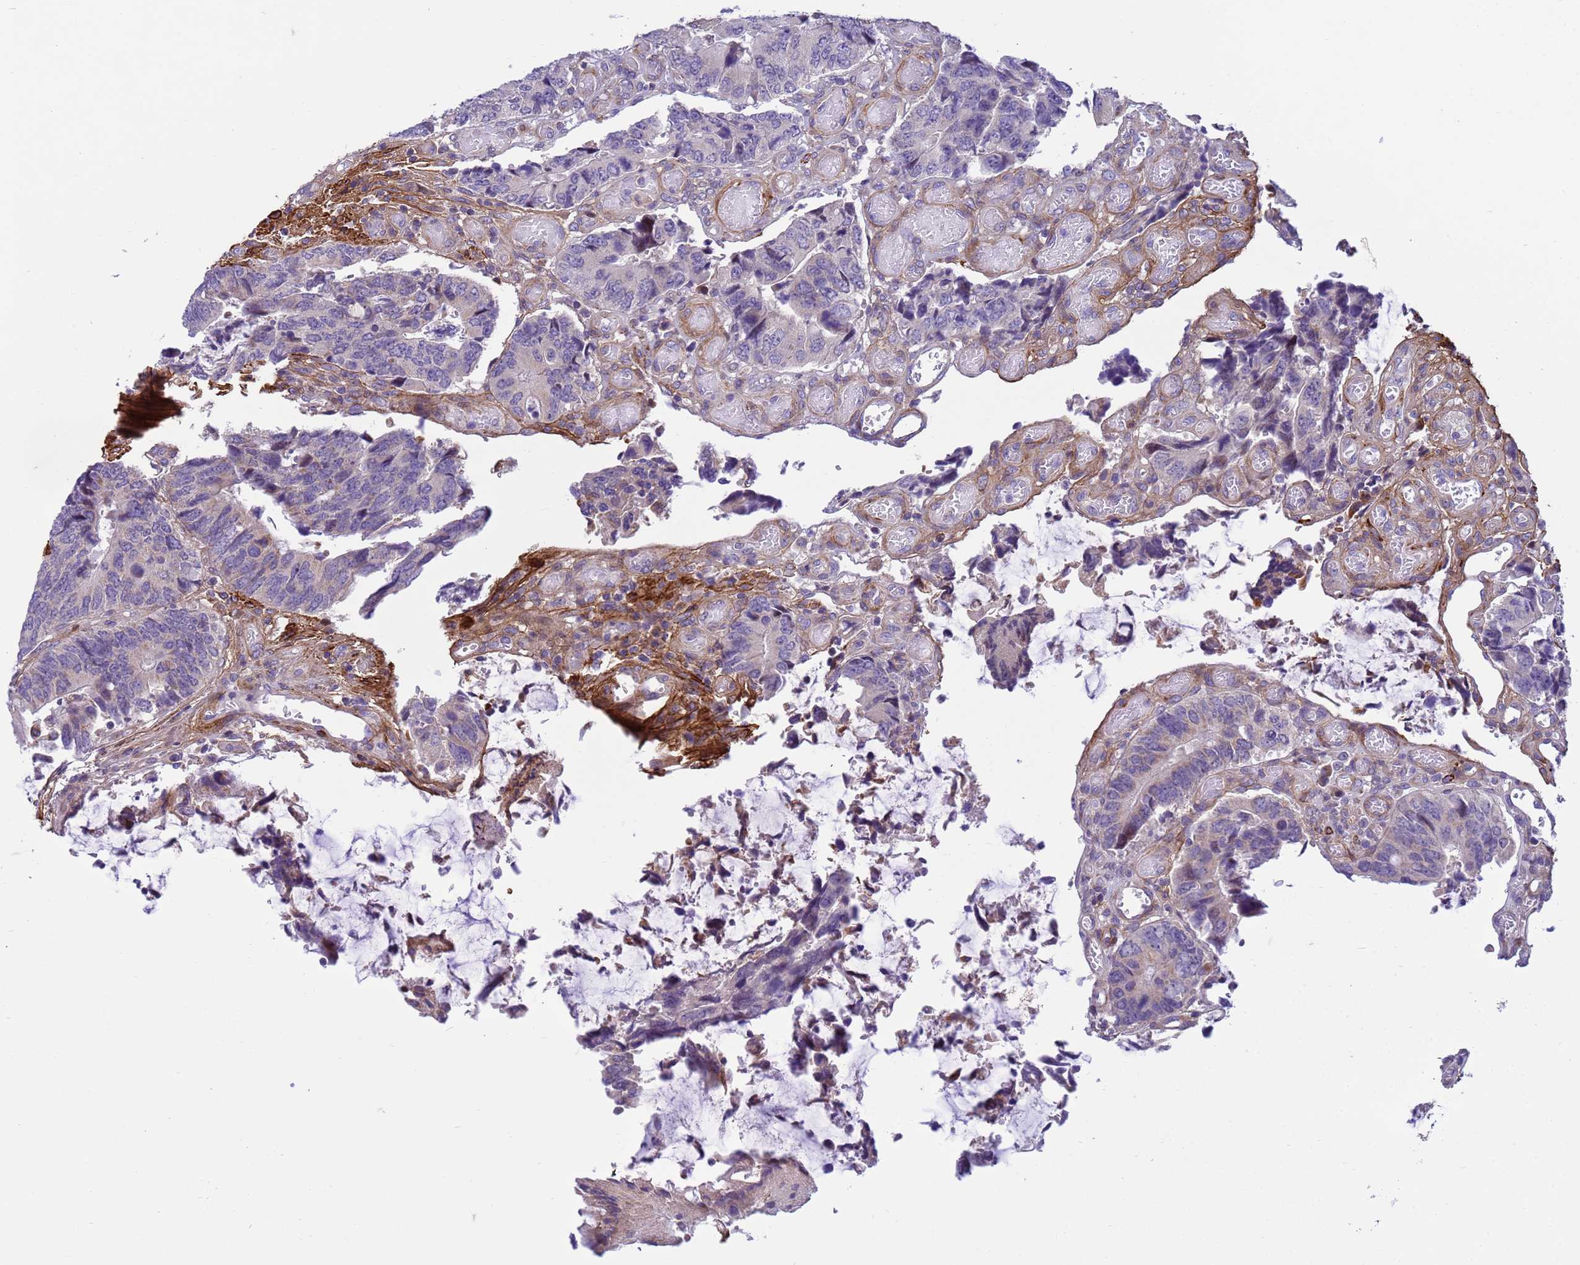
{"staining": {"intensity": "negative", "quantity": "none", "location": "none"}, "tissue": "colorectal cancer", "cell_type": "Tumor cells", "image_type": "cancer", "snomed": [{"axis": "morphology", "description": "Adenocarcinoma, NOS"}, {"axis": "topography", "description": "Colon"}], "caption": "There is no significant expression in tumor cells of colorectal adenocarcinoma.", "gene": "P2RX7", "patient": {"sex": "male", "age": 87}}